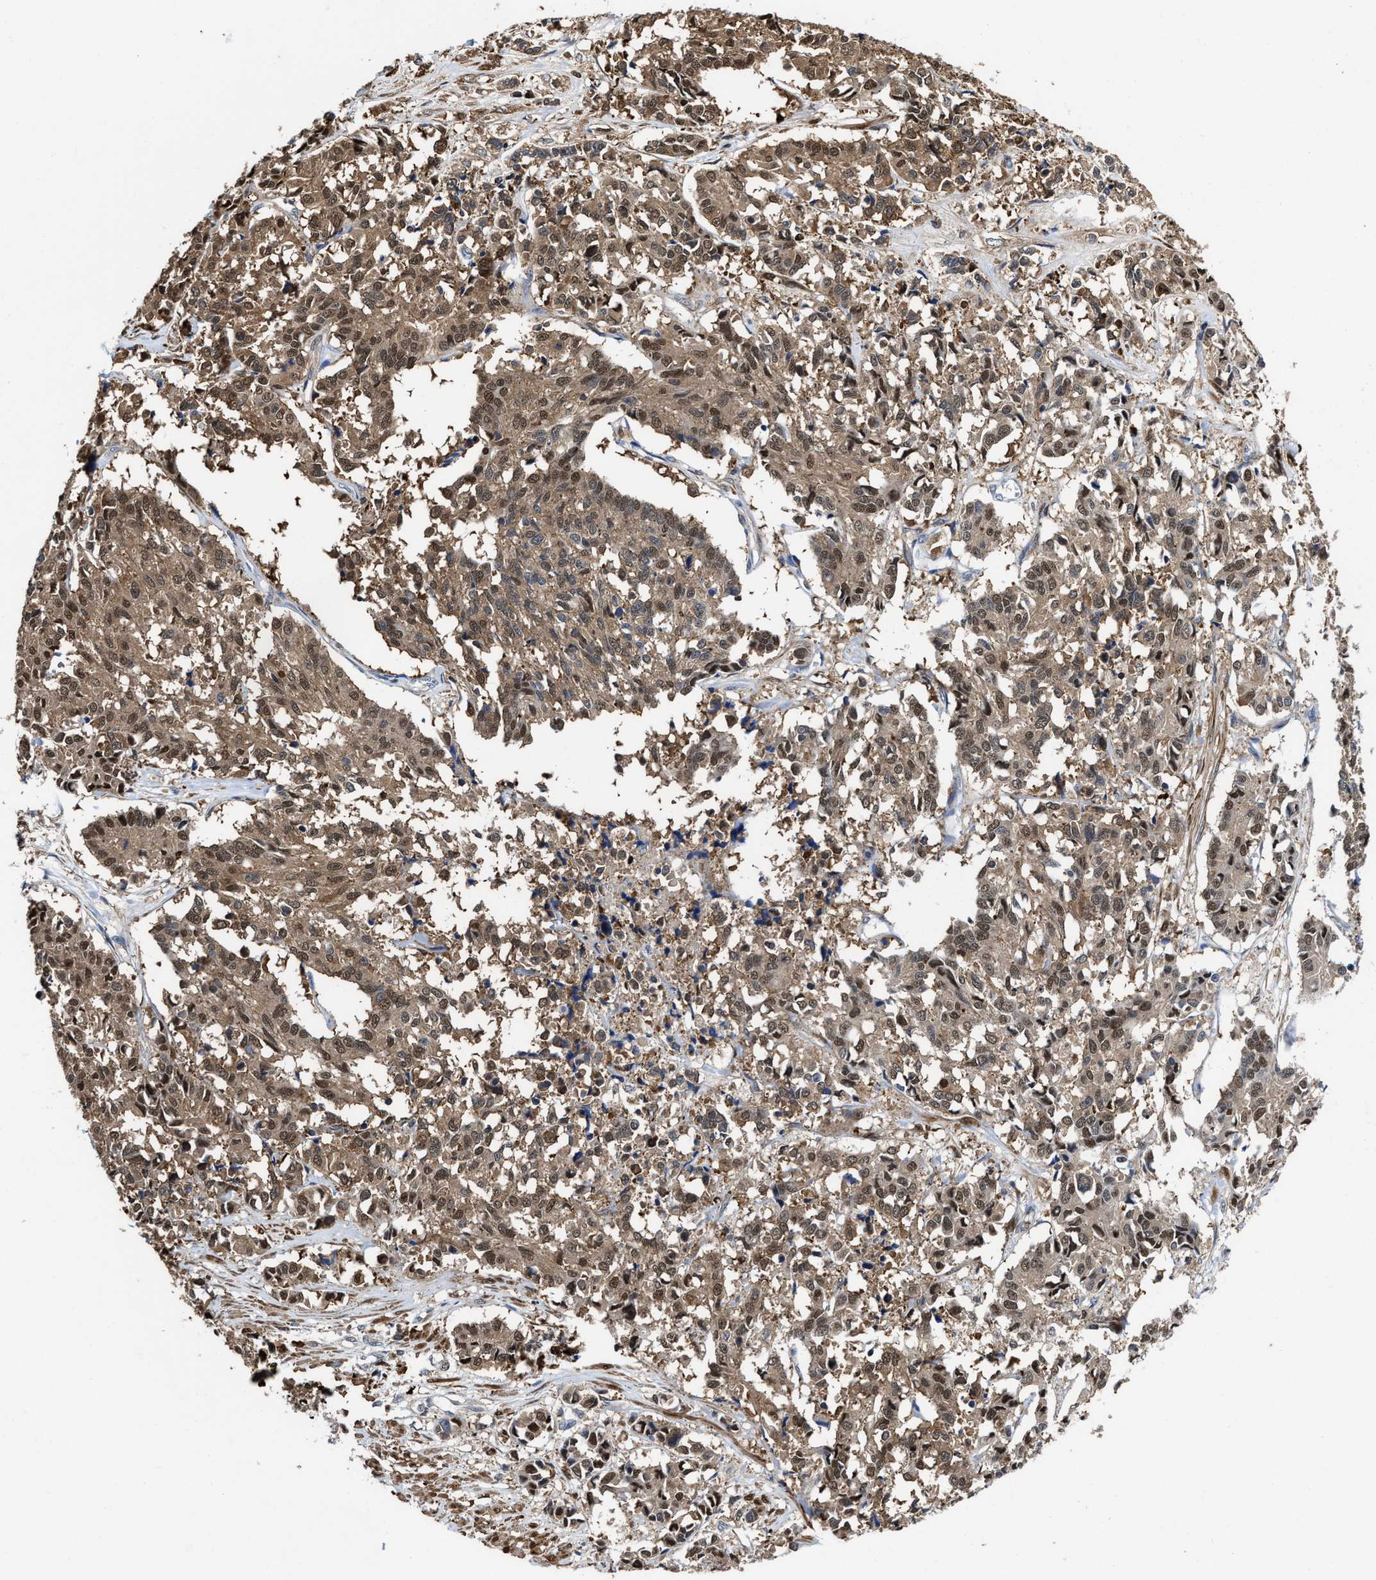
{"staining": {"intensity": "moderate", "quantity": ">75%", "location": "cytoplasmic/membranous,nuclear"}, "tissue": "cervical cancer", "cell_type": "Tumor cells", "image_type": "cancer", "snomed": [{"axis": "morphology", "description": "Squamous cell carcinoma, NOS"}, {"axis": "topography", "description": "Cervix"}], "caption": "Immunohistochemical staining of squamous cell carcinoma (cervical) shows moderate cytoplasmic/membranous and nuclear protein expression in about >75% of tumor cells.", "gene": "KIF12", "patient": {"sex": "female", "age": 35}}